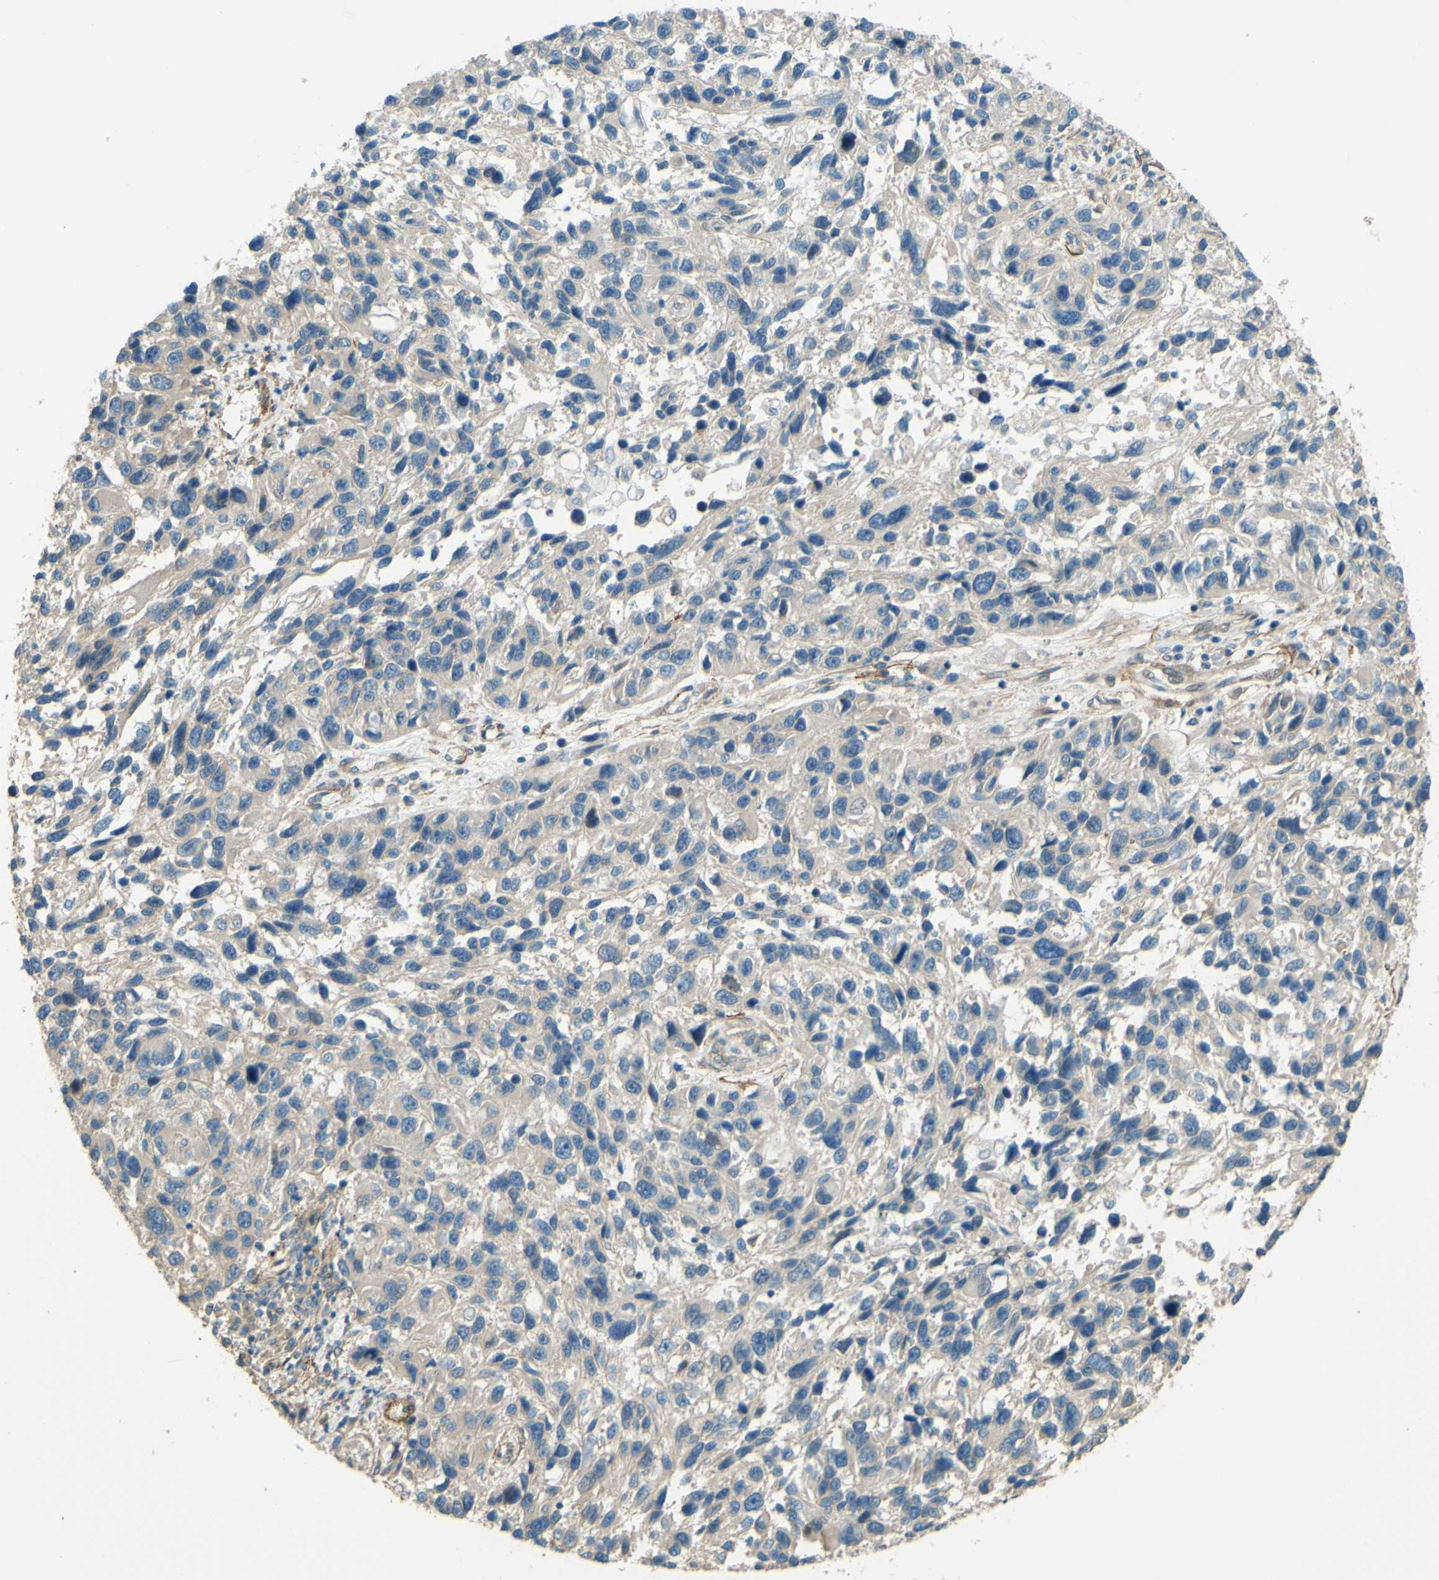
{"staining": {"intensity": "negative", "quantity": "none", "location": "none"}, "tissue": "melanoma", "cell_type": "Tumor cells", "image_type": "cancer", "snomed": [{"axis": "morphology", "description": "Malignant melanoma, NOS"}, {"axis": "topography", "description": "Skin"}], "caption": "The photomicrograph exhibits no staining of tumor cells in malignant melanoma. The staining was performed using DAB to visualize the protein expression in brown, while the nuclei were stained in blue with hematoxylin (Magnification: 20x).", "gene": "NEXN", "patient": {"sex": "male", "age": 53}}